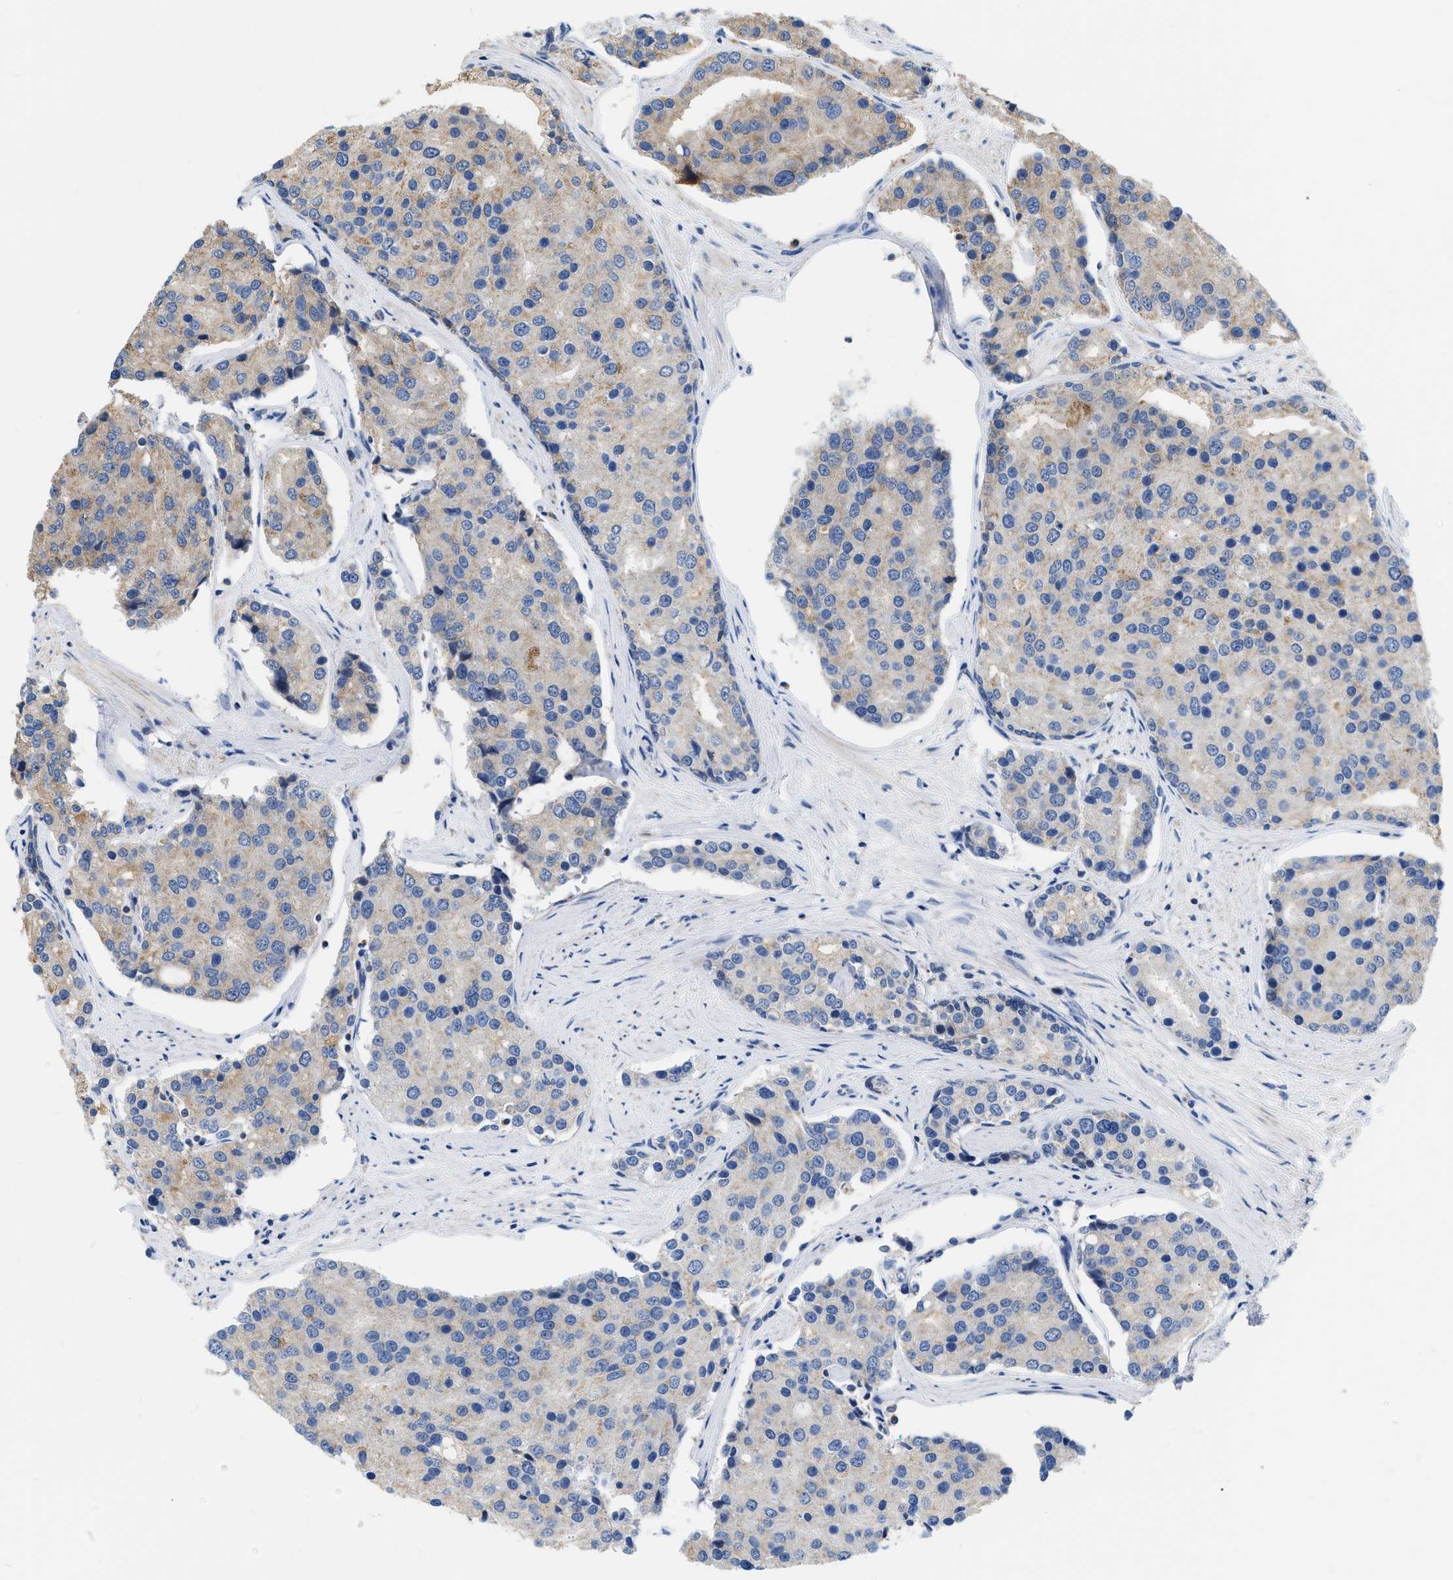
{"staining": {"intensity": "weak", "quantity": "25%-75%", "location": "cytoplasmic/membranous"}, "tissue": "prostate cancer", "cell_type": "Tumor cells", "image_type": "cancer", "snomed": [{"axis": "morphology", "description": "Adenocarcinoma, High grade"}, {"axis": "topography", "description": "Prostate"}], "caption": "A brown stain labels weak cytoplasmic/membranous staining of a protein in human prostate cancer (adenocarcinoma (high-grade)) tumor cells.", "gene": "DDX56", "patient": {"sex": "male", "age": 50}}